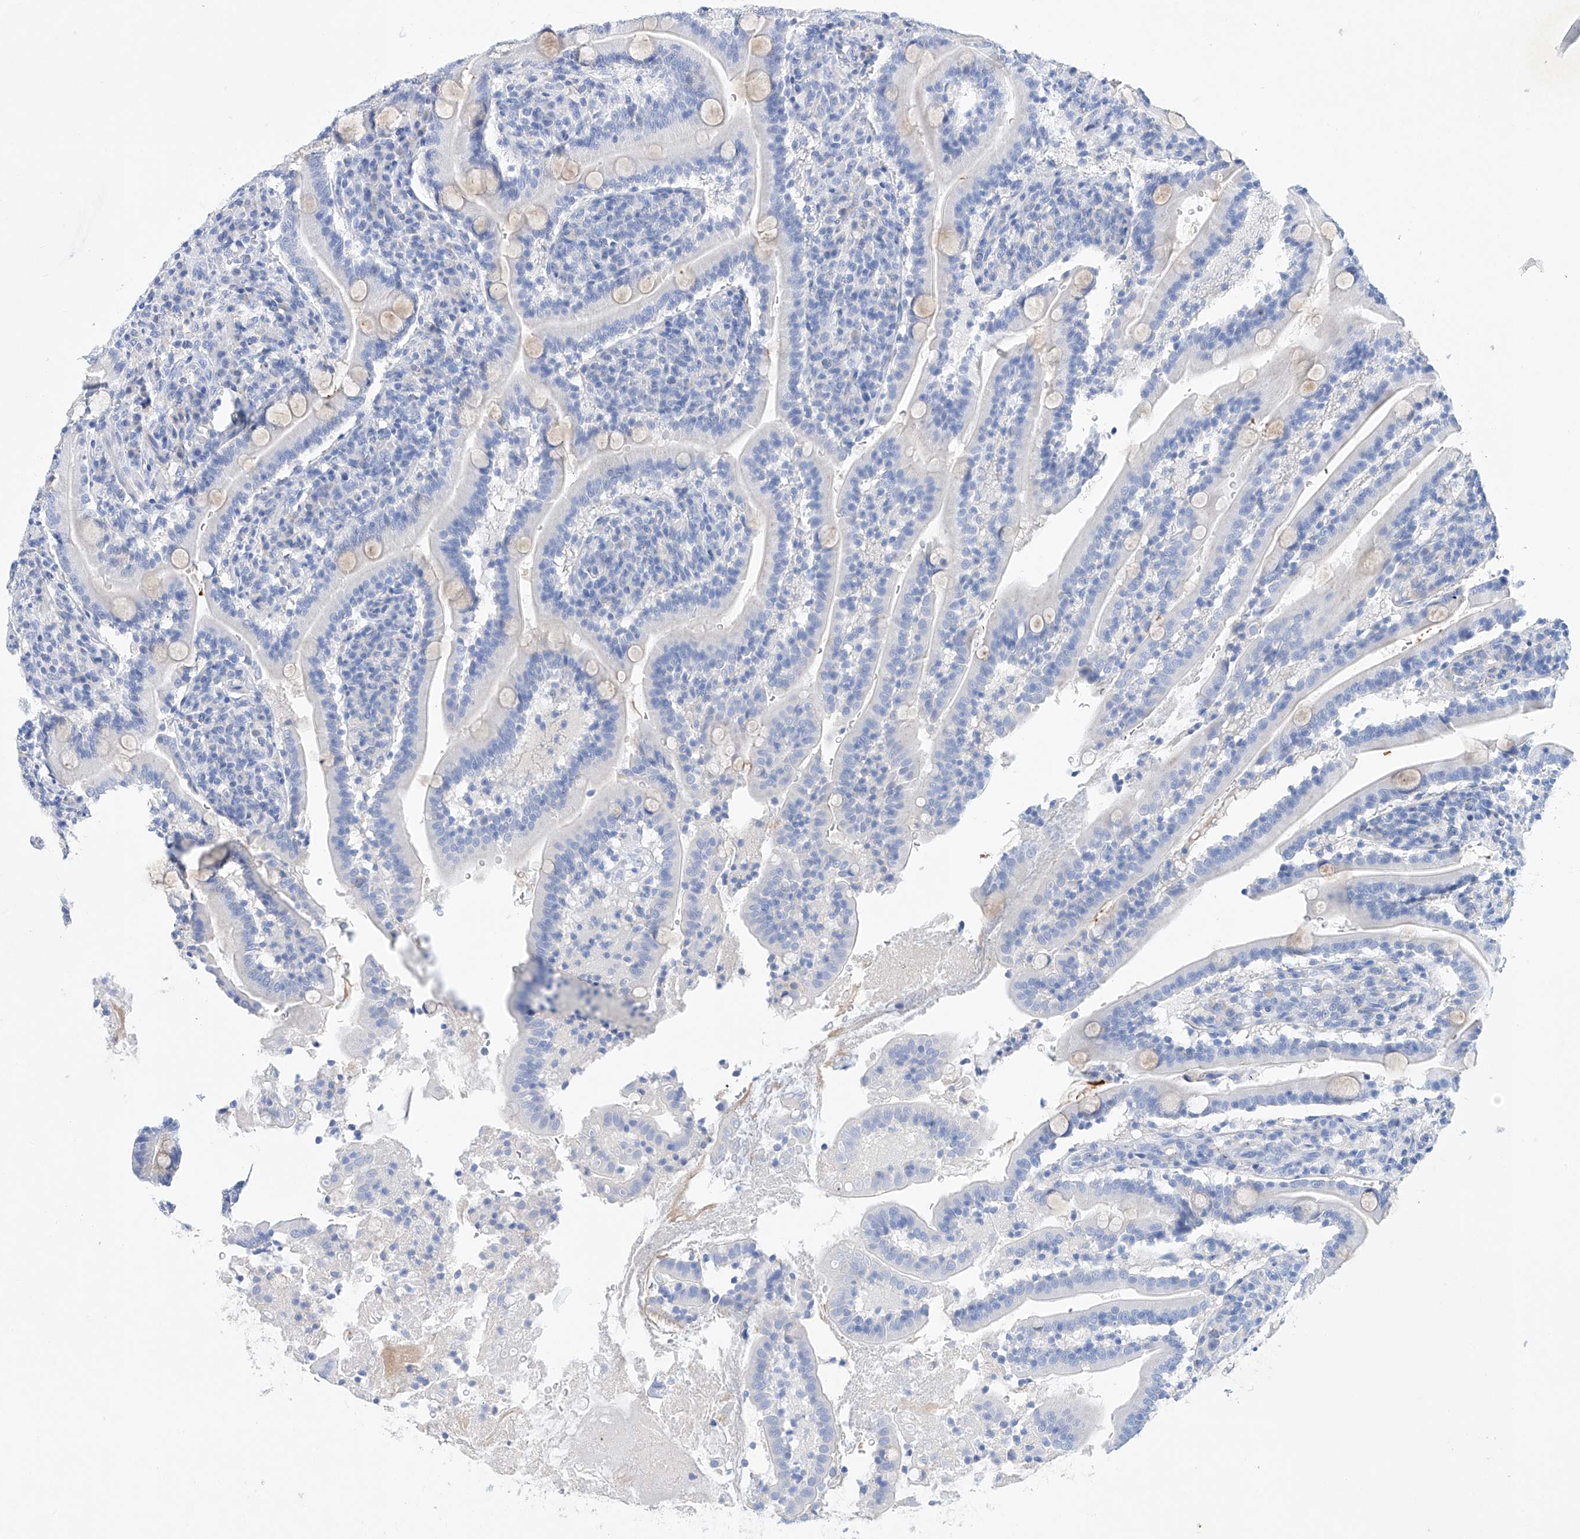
{"staining": {"intensity": "weak", "quantity": "<25%", "location": "cytoplasmic/membranous"}, "tissue": "duodenum", "cell_type": "Glandular cells", "image_type": "normal", "snomed": [{"axis": "morphology", "description": "Normal tissue, NOS"}, {"axis": "topography", "description": "Duodenum"}], "caption": "There is no significant staining in glandular cells of duodenum. (DAB immunohistochemistry (IHC), high magnification).", "gene": "LURAP1", "patient": {"sex": "male", "age": 35}}